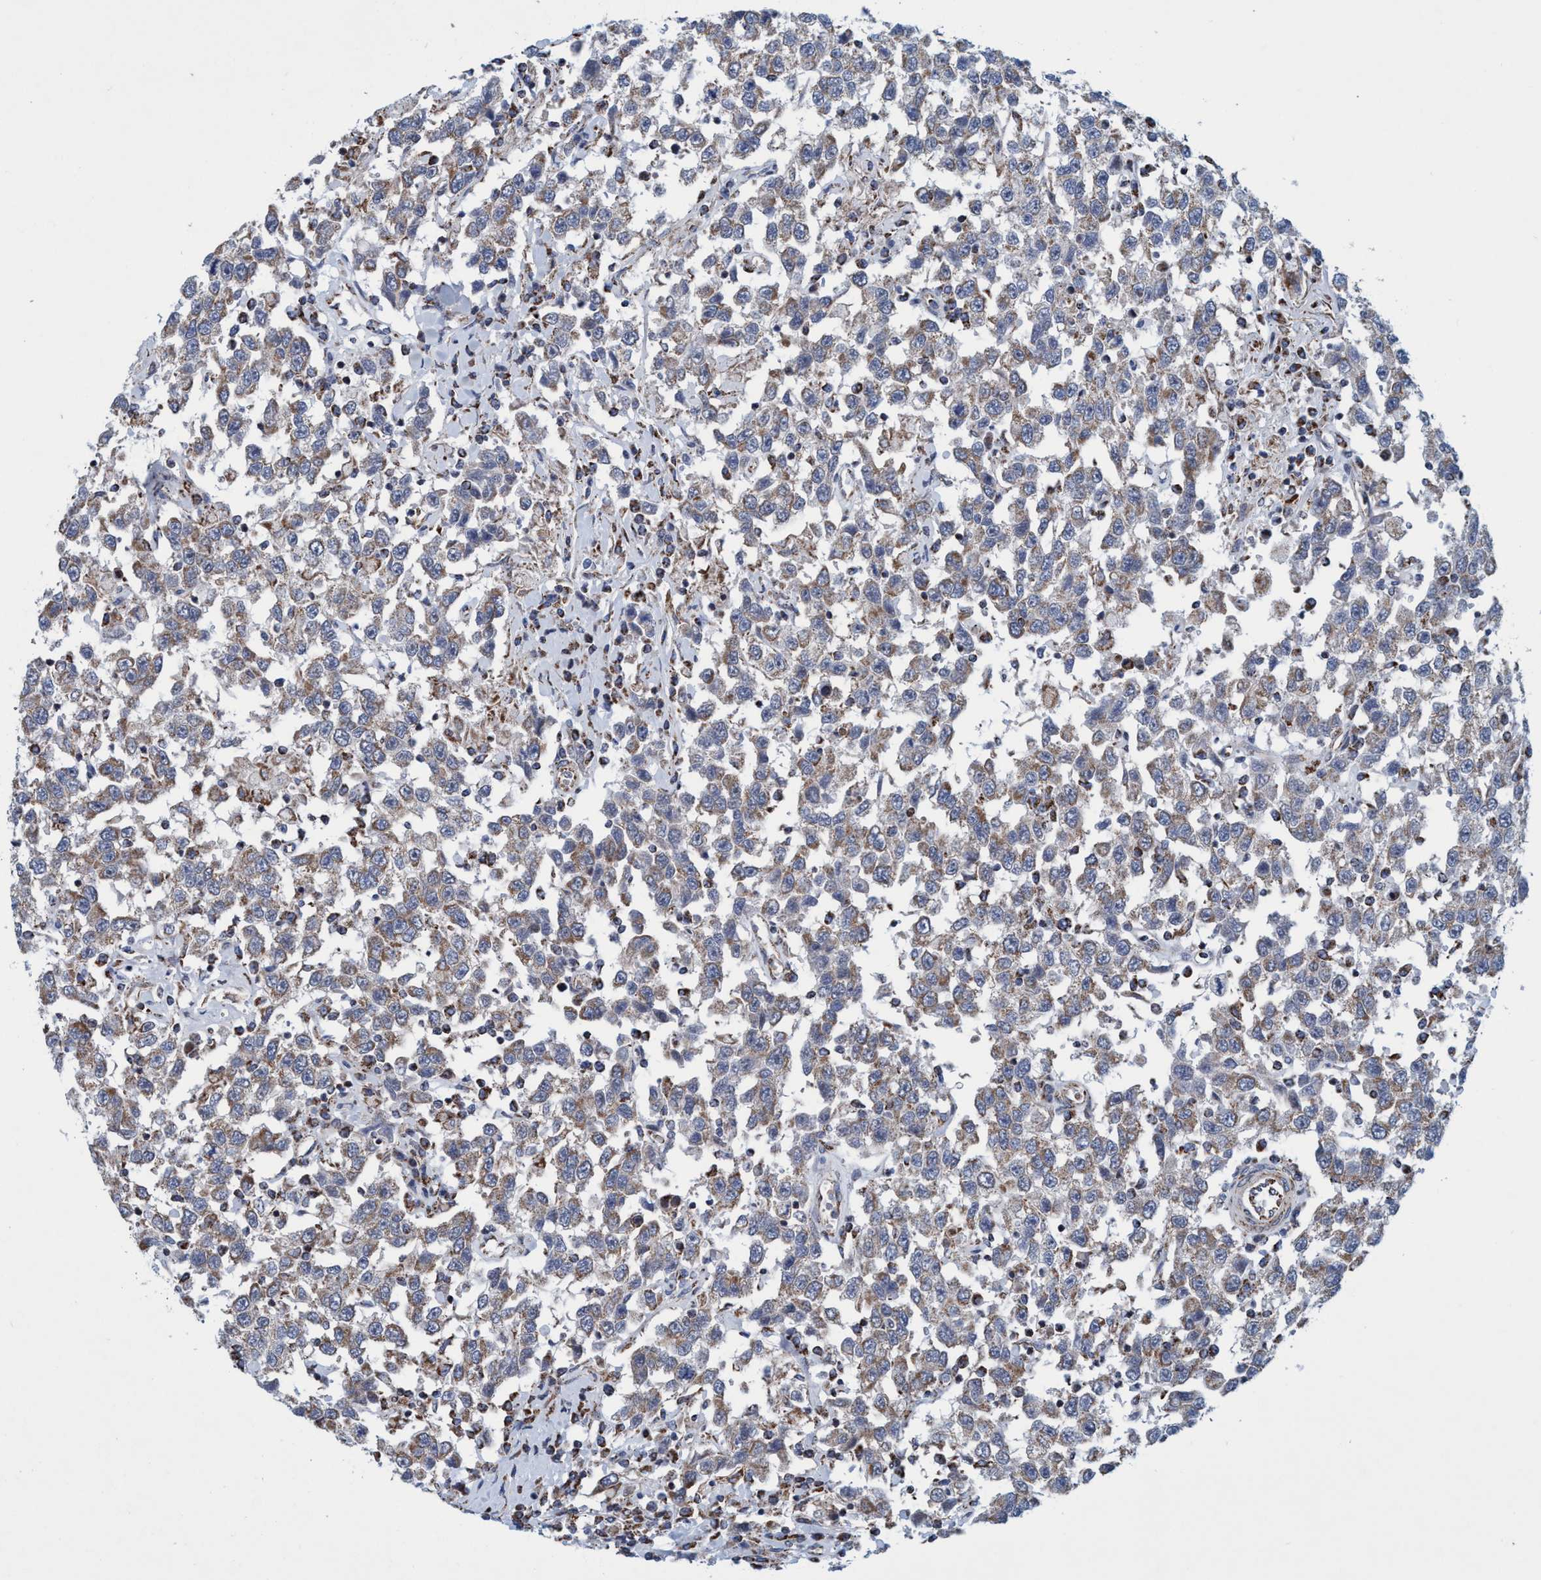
{"staining": {"intensity": "weak", "quantity": ">75%", "location": "cytoplasmic/membranous"}, "tissue": "testis cancer", "cell_type": "Tumor cells", "image_type": "cancer", "snomed": [{"axis": "morphology", "description": "Seminoma, NOS"}, {"axis": "topography", "description": "Testis"}], "caption": "DAB immunohistochemical staining of testis seminoma demonstrates weak cytoplasmic/membranous protein positivity in about >75% of tumor cells.", "gene": "POLR1F", "patient": {"sex": "male", "age": 41}}